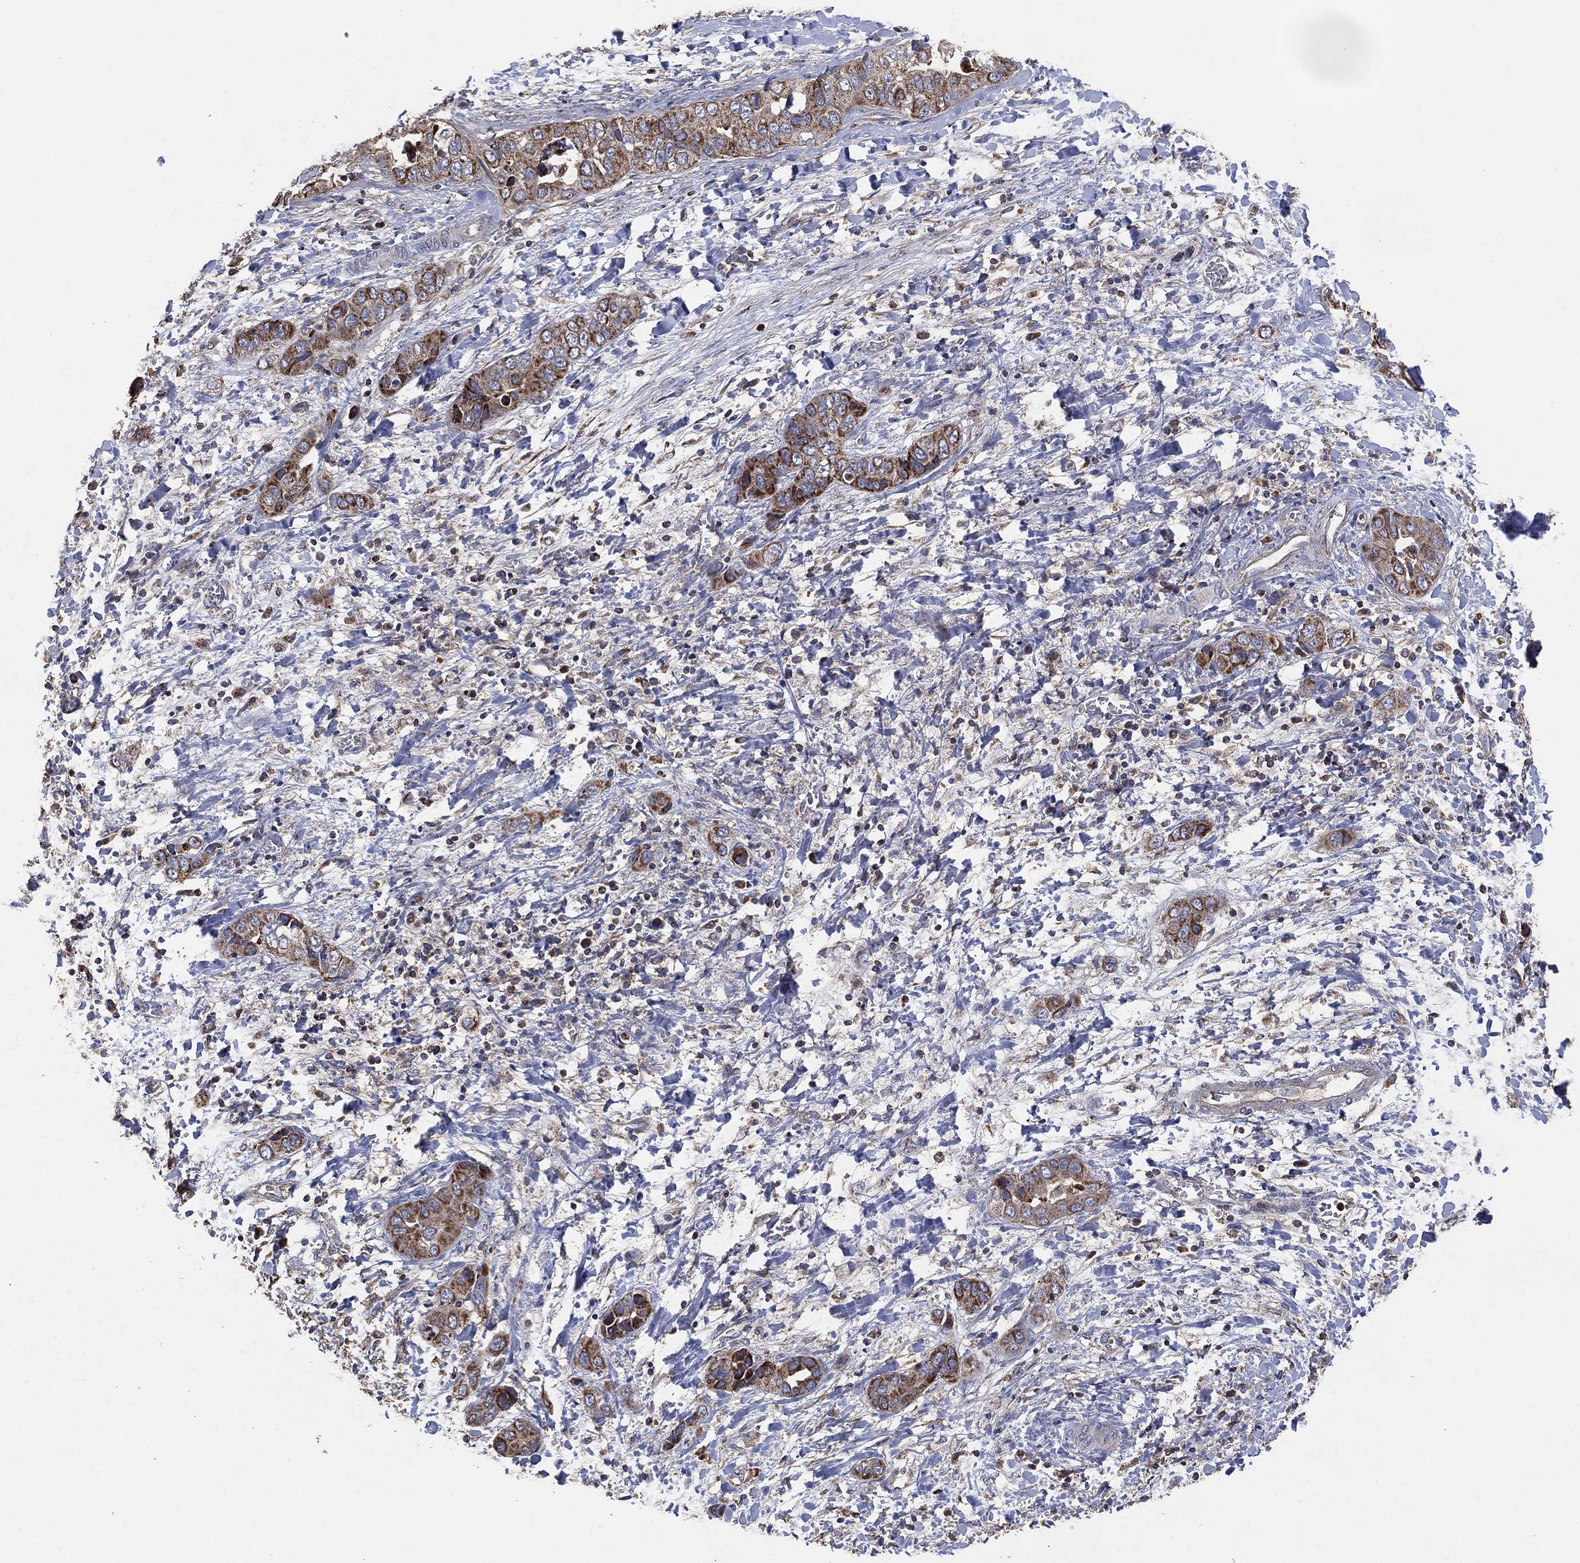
{"staining": {"intensity": "moderate", "quantity": "25%-75%", "location": "cytoplasmic/membranous"}, "tissue": "liver cancer", "cell_type": "Tumor cells", "image_type": "cancer", "snomed": [{"axis": "morphology", "description": "Cholangiocarcinoma"}, {"axis": "topography", "description": "Liver"}], "caption": "Tumor cells display medium levels of moderate cytoplasmic/membranous staining in approximately 25%-75% of cells in liver cancer.", "gene": "LIMD1", "patient": {"sex": "female", "age": 52}}